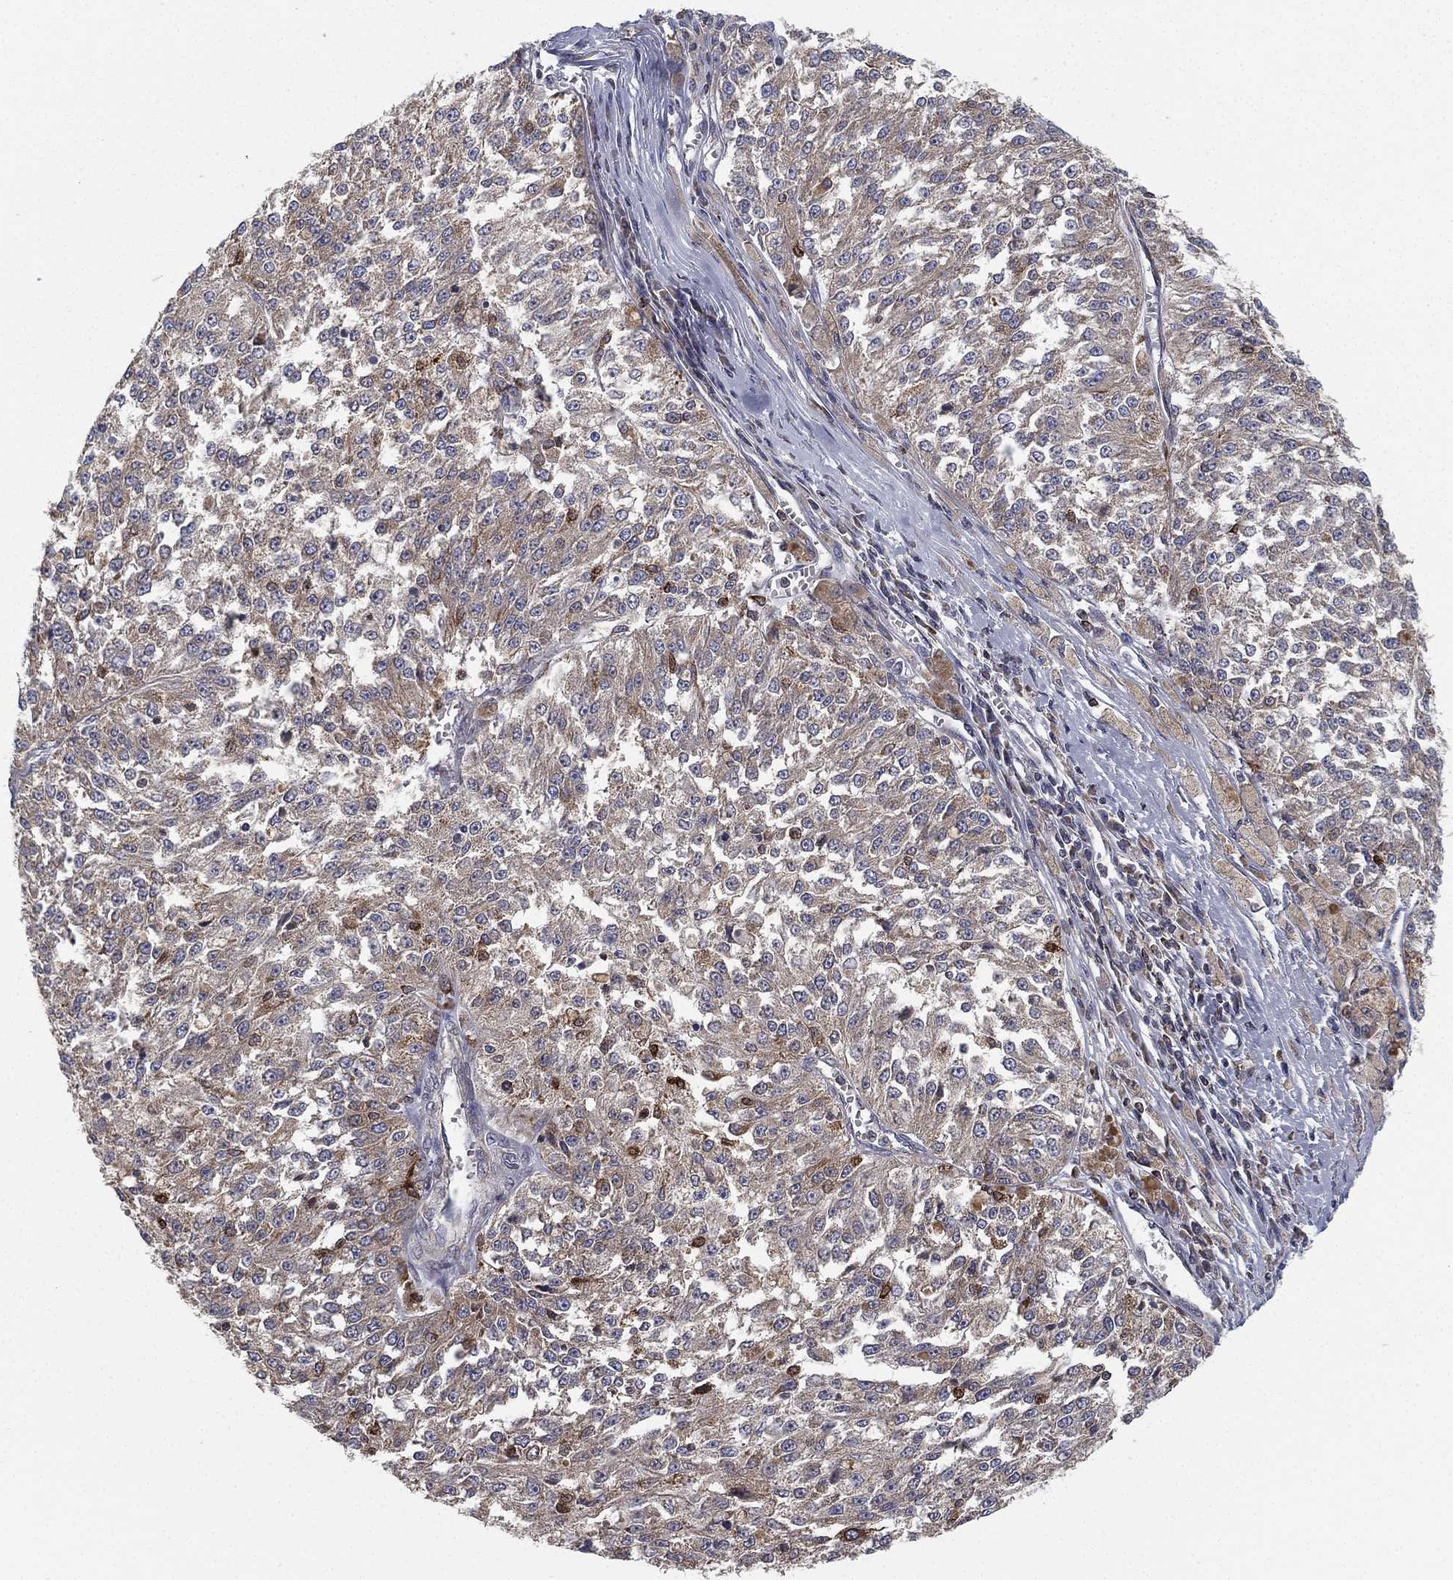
{"staining": {"intensity": "weak", "quantity": "<25%", "location": "cytoplasmic/membranous"}, "tissue": "melanoma", "cell_type": "Tumor cells", "image_type": "cancer", "snomed": [{"axis": "morphology", "description": "Malignant melanoma, Metastatic site"}, {"axis": "topography", "description": "Lymph node"}], "caption": "Malignant melanoma (metastatic site) was stained to show a protein in brown. There is no significant staining in tumor cells.", "gene": "CYB5B", "patient": {"sex": "female", "age": 64}}